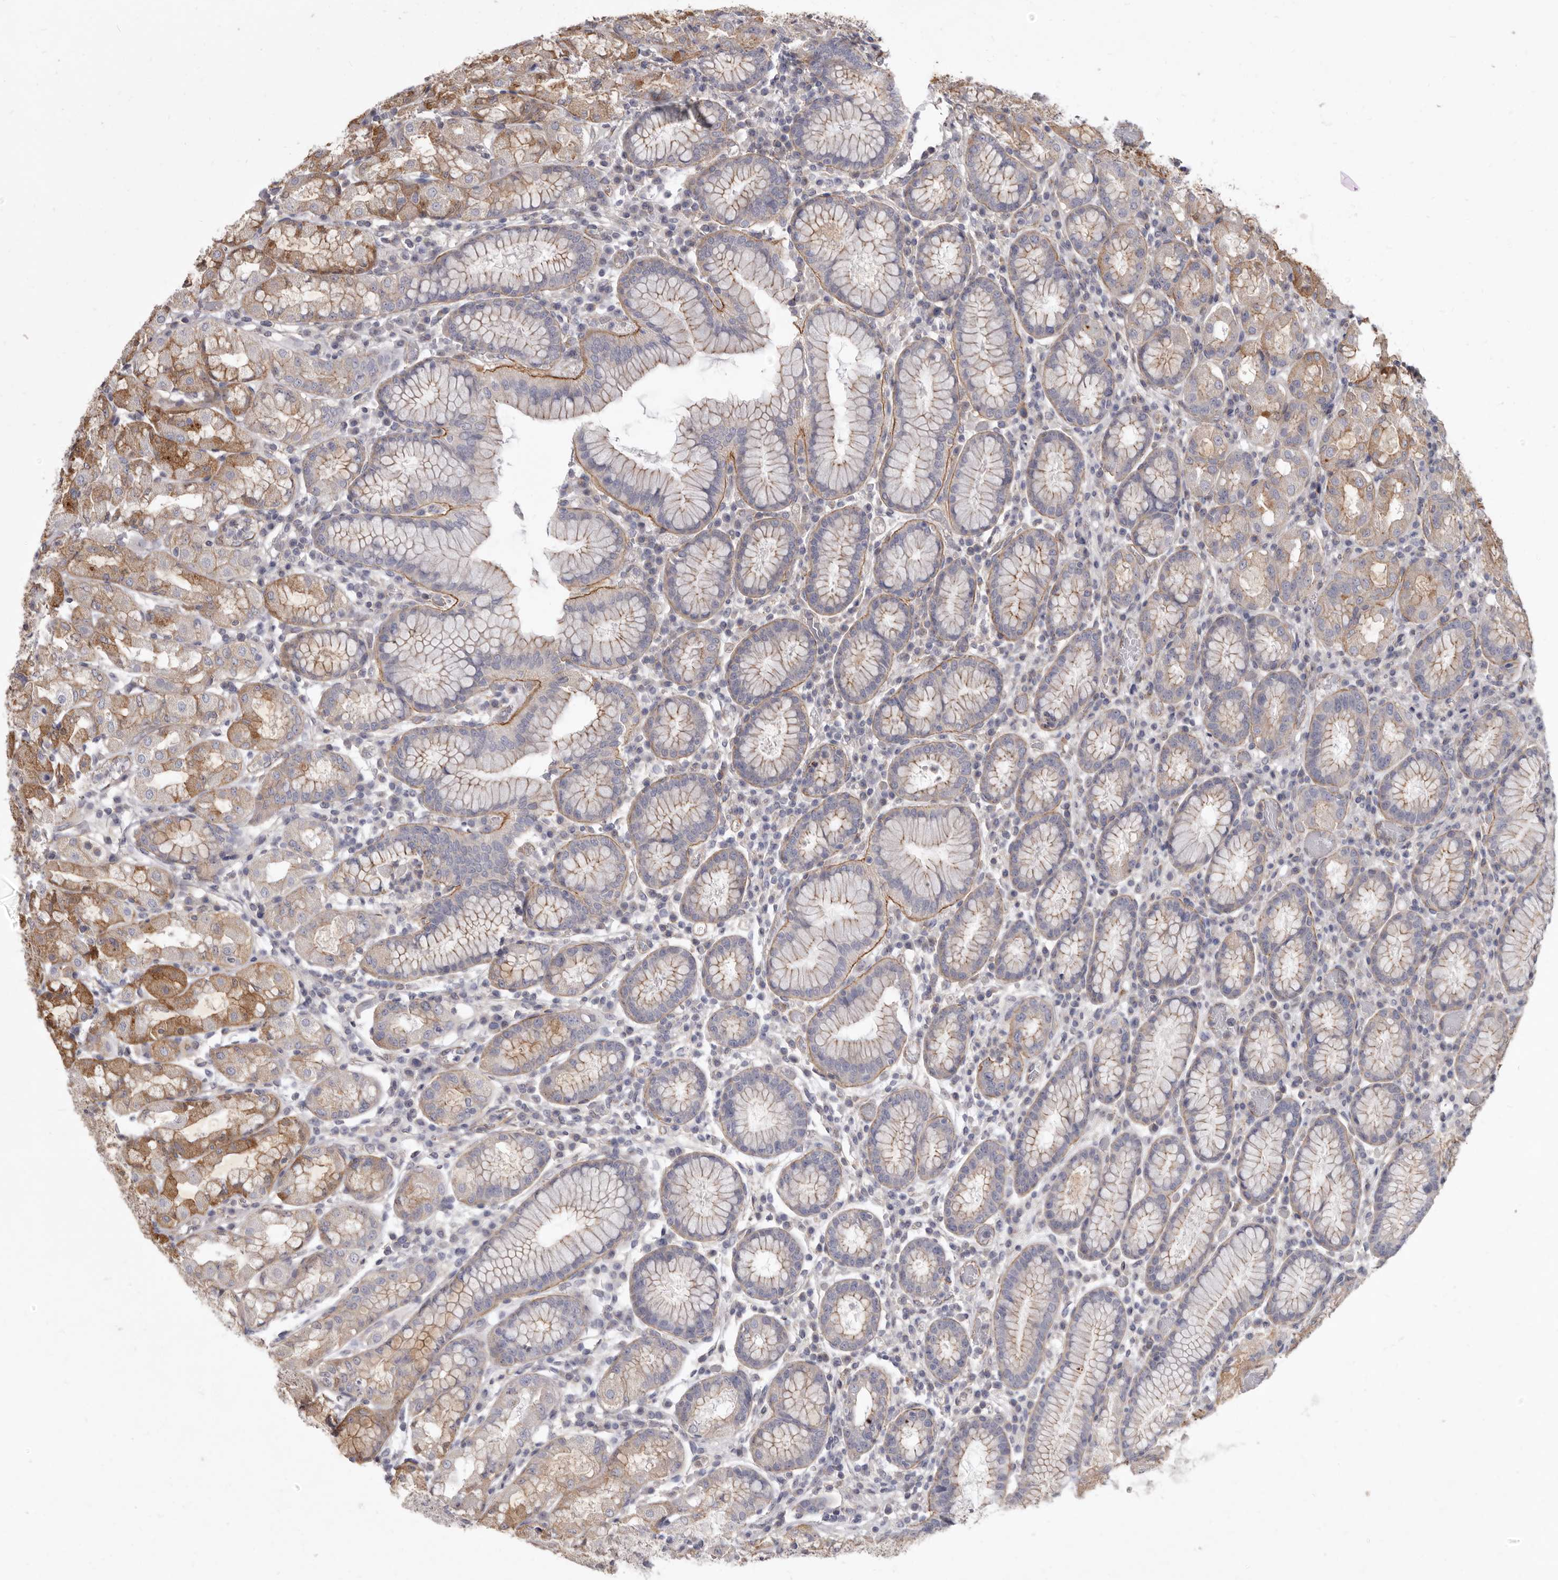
{"staining": {"intensity": "strong", "quantity": "<25%", "location": "cytoplasmic/membranous"}, "tissue": "stomach", "cell_type": "Glandular cells", "image_type": "normal", "snomed": [{"axis": "morphology", "description": "Normal tissue, NOS"}, {"axis": "topography", "description": "Stomach"}, {"axis": "topography", "description": "Stomach, lower"}], "caption": "An immunohistochemistry histopathology image of normal tissue is shown. Protein staining in brown shows strong cytoplasmic/membranous positivity in stomach within glandular cells.", "gene": "P2RX6", "patient": {"sex": "female", "age": 56}}